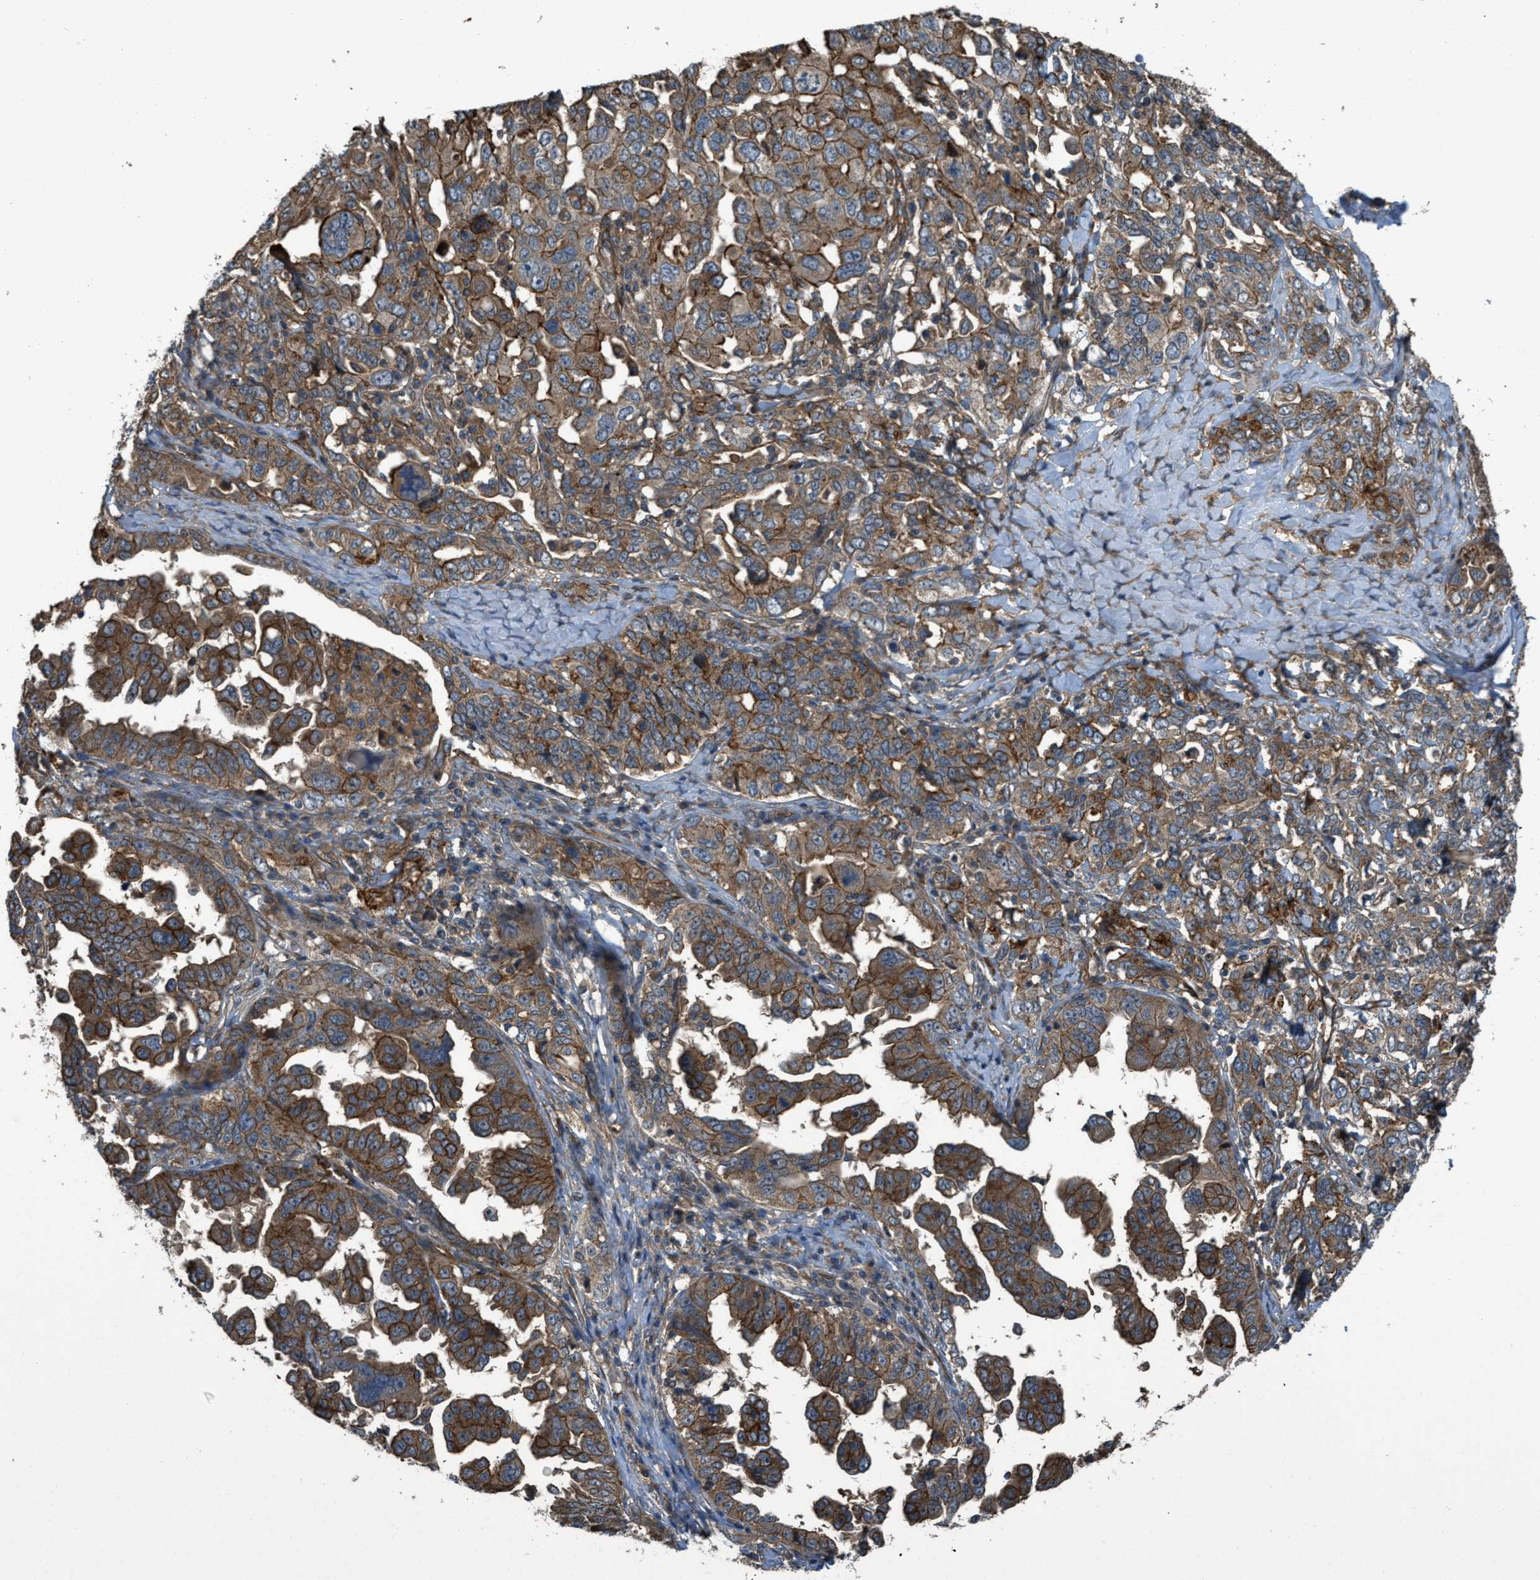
{"staining": {"intensity": "moderate", "quantity": ">75%", "location": "cytoplasmic/membranous"}, "tissue": "ovarian cancer", "cell_type": "Tumor cells", "image_type": "cancer", "snomed": [{"axis": "morphology", "description": "Carcinoma, endometroid"}, {"axis": "topography", "description": "Ovary"}], "caption": "Ovarian endometroid carcinoma was stained to show a protein in brown. There is medium levels of moderate cytoplasmic/membranous staining in approximately >75% of tumor cells.", "gene": "BAG4", "patient": {"sex": "female", "age": 62}}